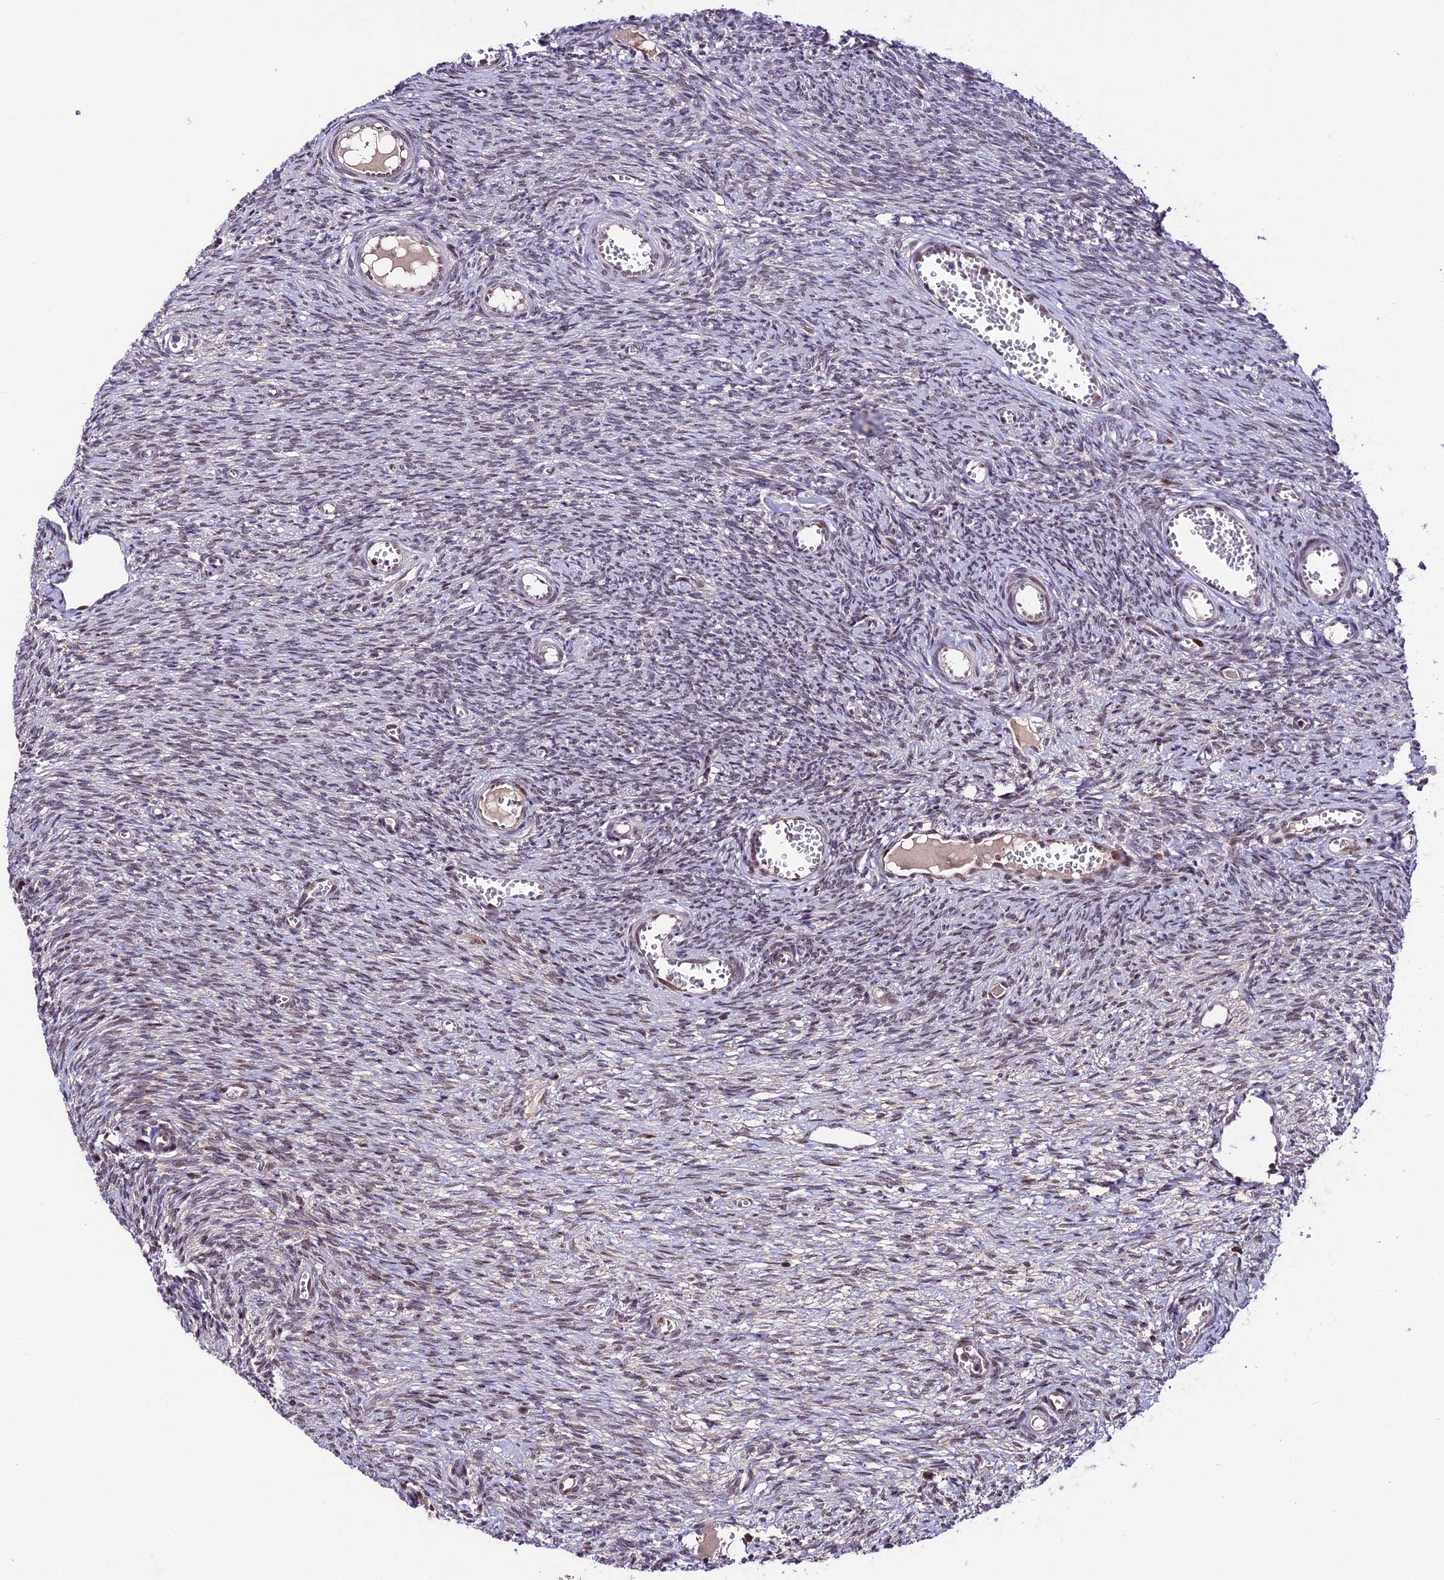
{"staining": {"intensity": "moderate", "quantity": "<25%", "location": "nuclear"}, "tissue": "ovary", "cell_type": "Ovarian stroma cells", "image_type": "normal", "snomed": [{"axis": "morphology", "description": "Normal tissue, NOS"}, {"axis": "topography", "description": "Ovary"}], "caption": "Ovary stained with immunohistochemistry exhibits moderate nuclear positivity in approximately <25% of ovarian stroma cells.", "gene": "TCP11L2", "patient": {"sex": "female", "age": 44}}